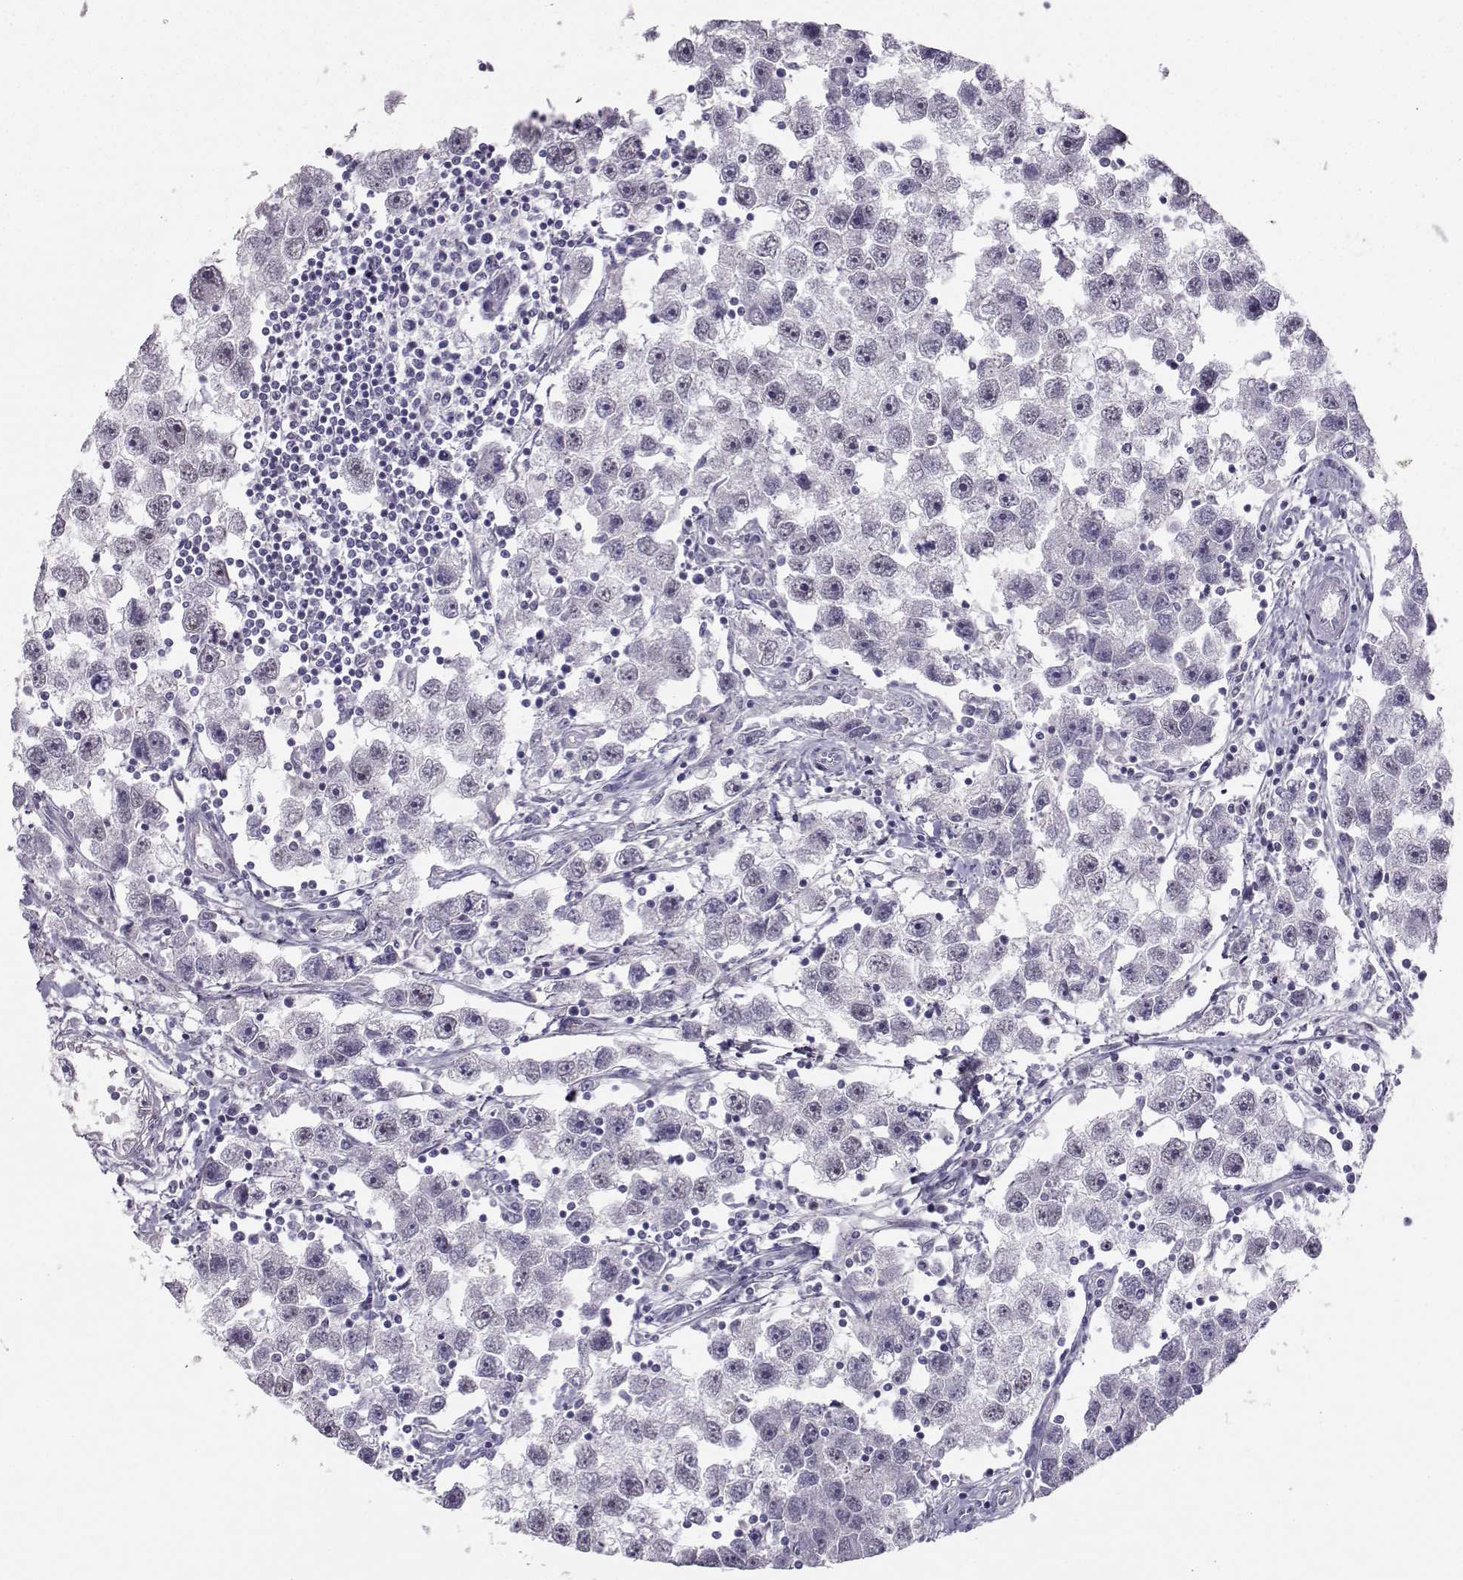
{"staining": {"intensity": "negative", "quantity": "none", "location": "none"}, "tissue": "testis cancer", "cell_type": "Tumor cells", "image_type": "cancer", "snomed": [{"axis": "morphology", "description": "Seminoma, NOS"}, {"axis": "topography", "description": "Testis"}], "caption": "Protein analysis of seminoma (testis) shows no significant positivity in tumor cells.", "gene": "DNAAF1", "patient": {"sex": "male", "age": 30}}